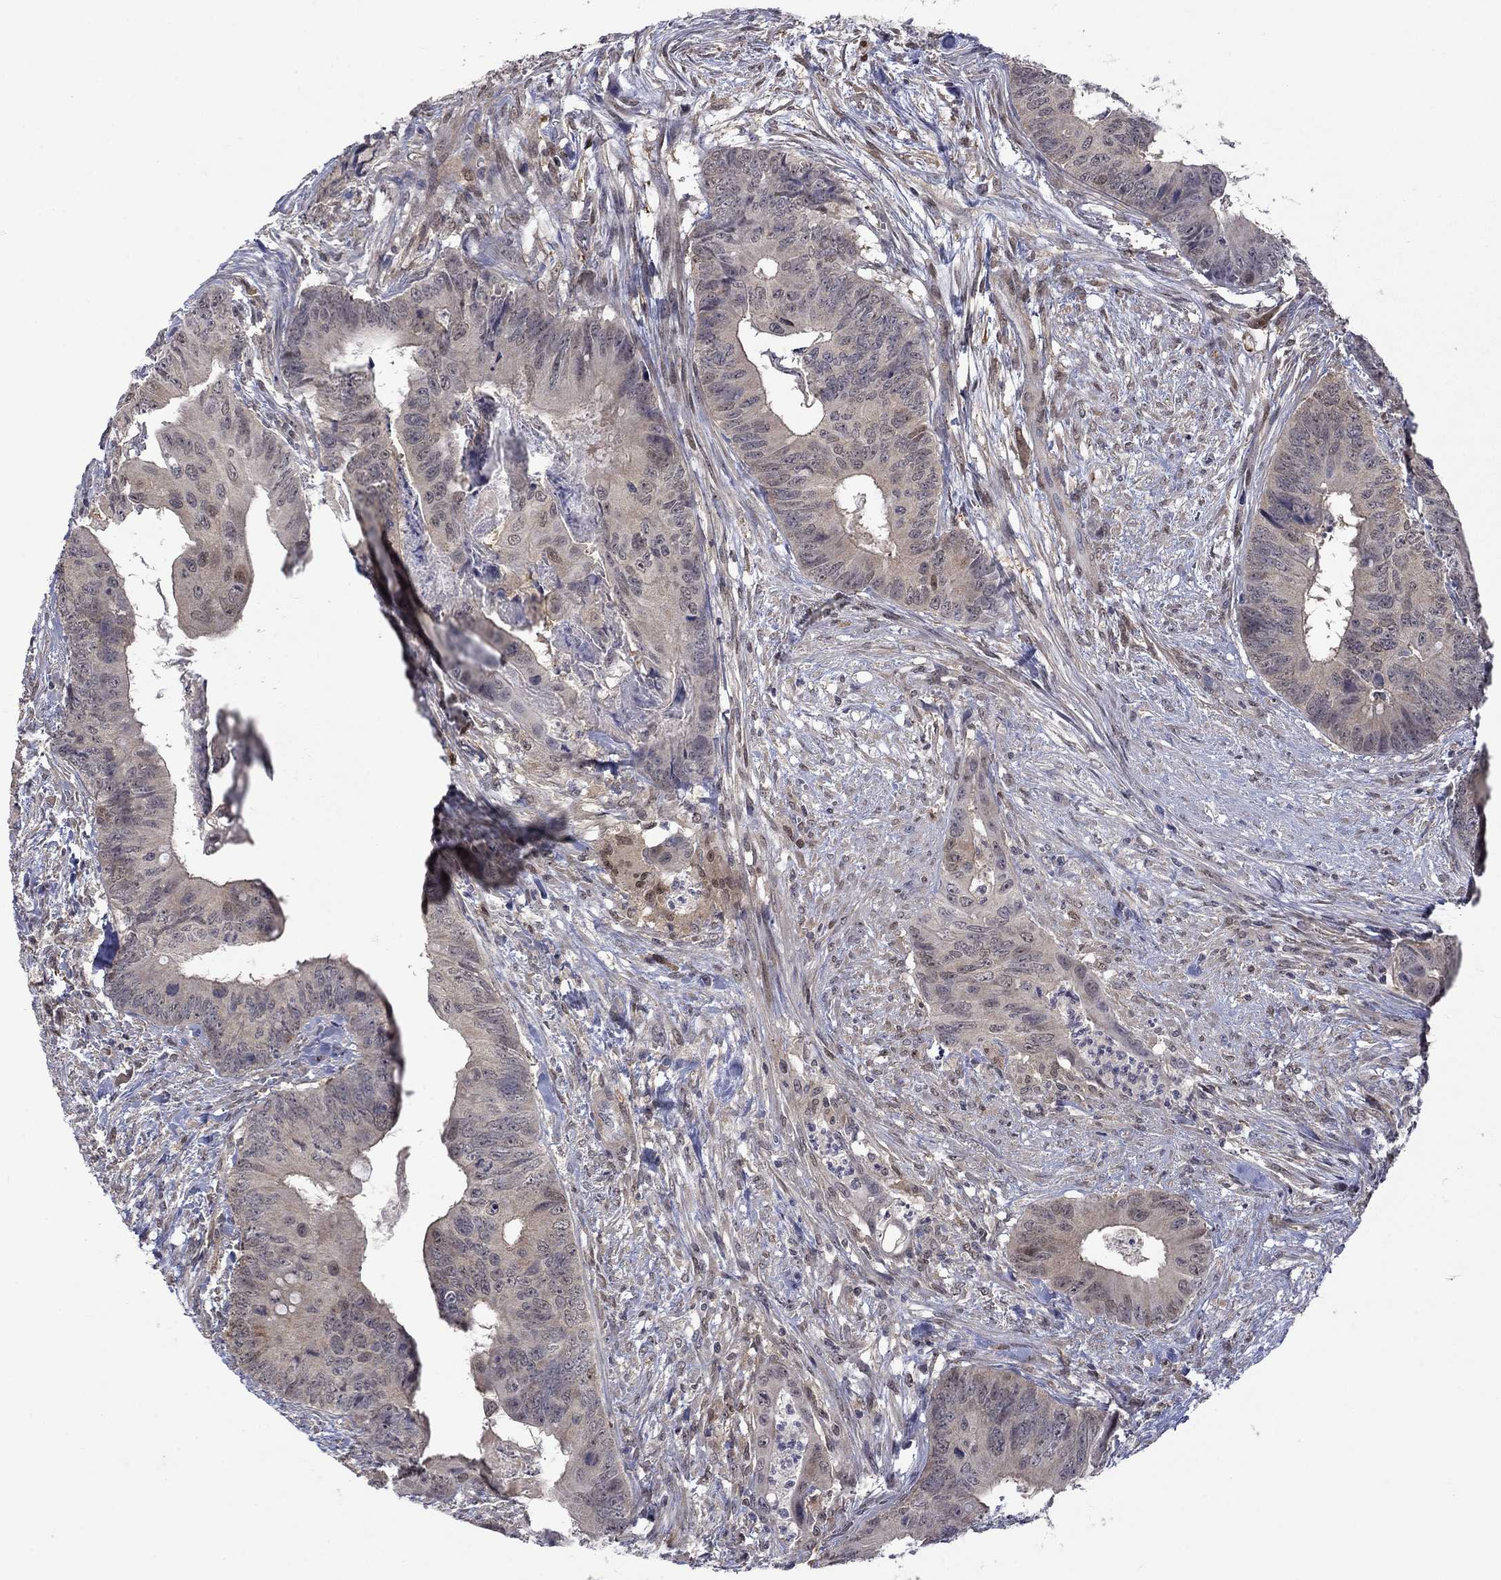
{"staining": {"intensity": "weak", "quantity": "25%-75%", "location": "cytoplasmic/membranous"}, "tissue": "colorectal cancer", "cell_type": "Tumor cells", "image_type": "cancer", "snomed": [{"axis": "morphology", "description": "Adenocarcinoma, NOS"}, {"axis": "topography", "description": "Colon"}], "caption": "IHC image of neoplastic tissue: human adenocarcinoma (colorectal) stained using immunohistochemistry displays low levels of weak protein expression localized specifically in the cytoplasmic/membranous of tumor cells, appearing as a cytoplasmic/membranous brown color.", "gene": "CBR1", "patient": {"sex": "male", "age": 84}}